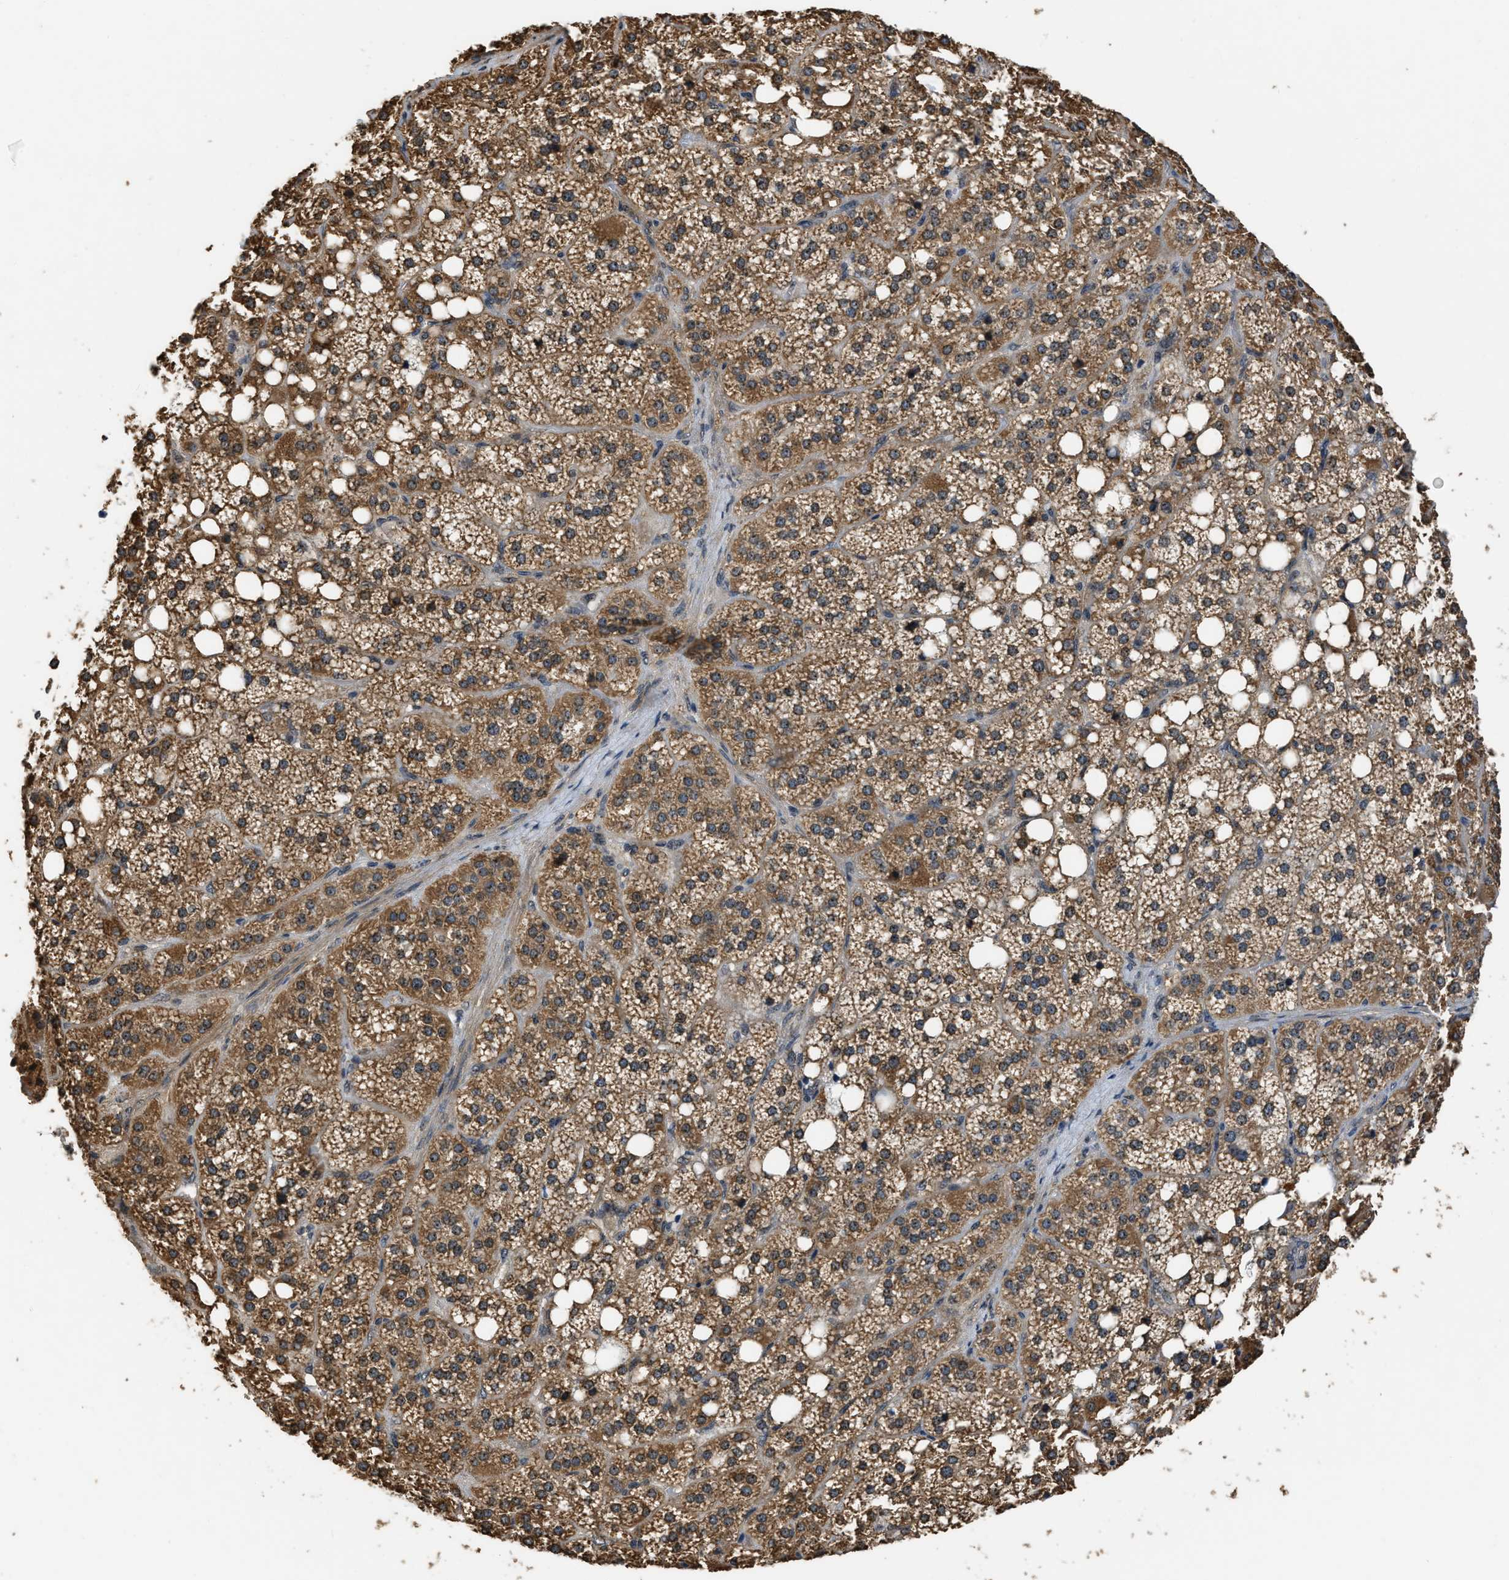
{"staining": {"intensity": "moderate", "quantity": ">75%", "location": "cytoplasmic/membranous,nuclear"}, "tissue": "adrenal gland", "cell_type": "Glandular cells", "image_type": "normal", "snomed": [{"axis": "morphology", "description": "Normal tissue, NOS"}, {"axis": "topography", "description": "Adrenal gland"}], "caption": "Adrenal gland stained with IHC exhibits moderate cytoplasmic/membranous,nuclear expression in approximately >75% of glandular cells.", "gene": "DENND6B", "patient": {"sex": "female", "age": 59}}